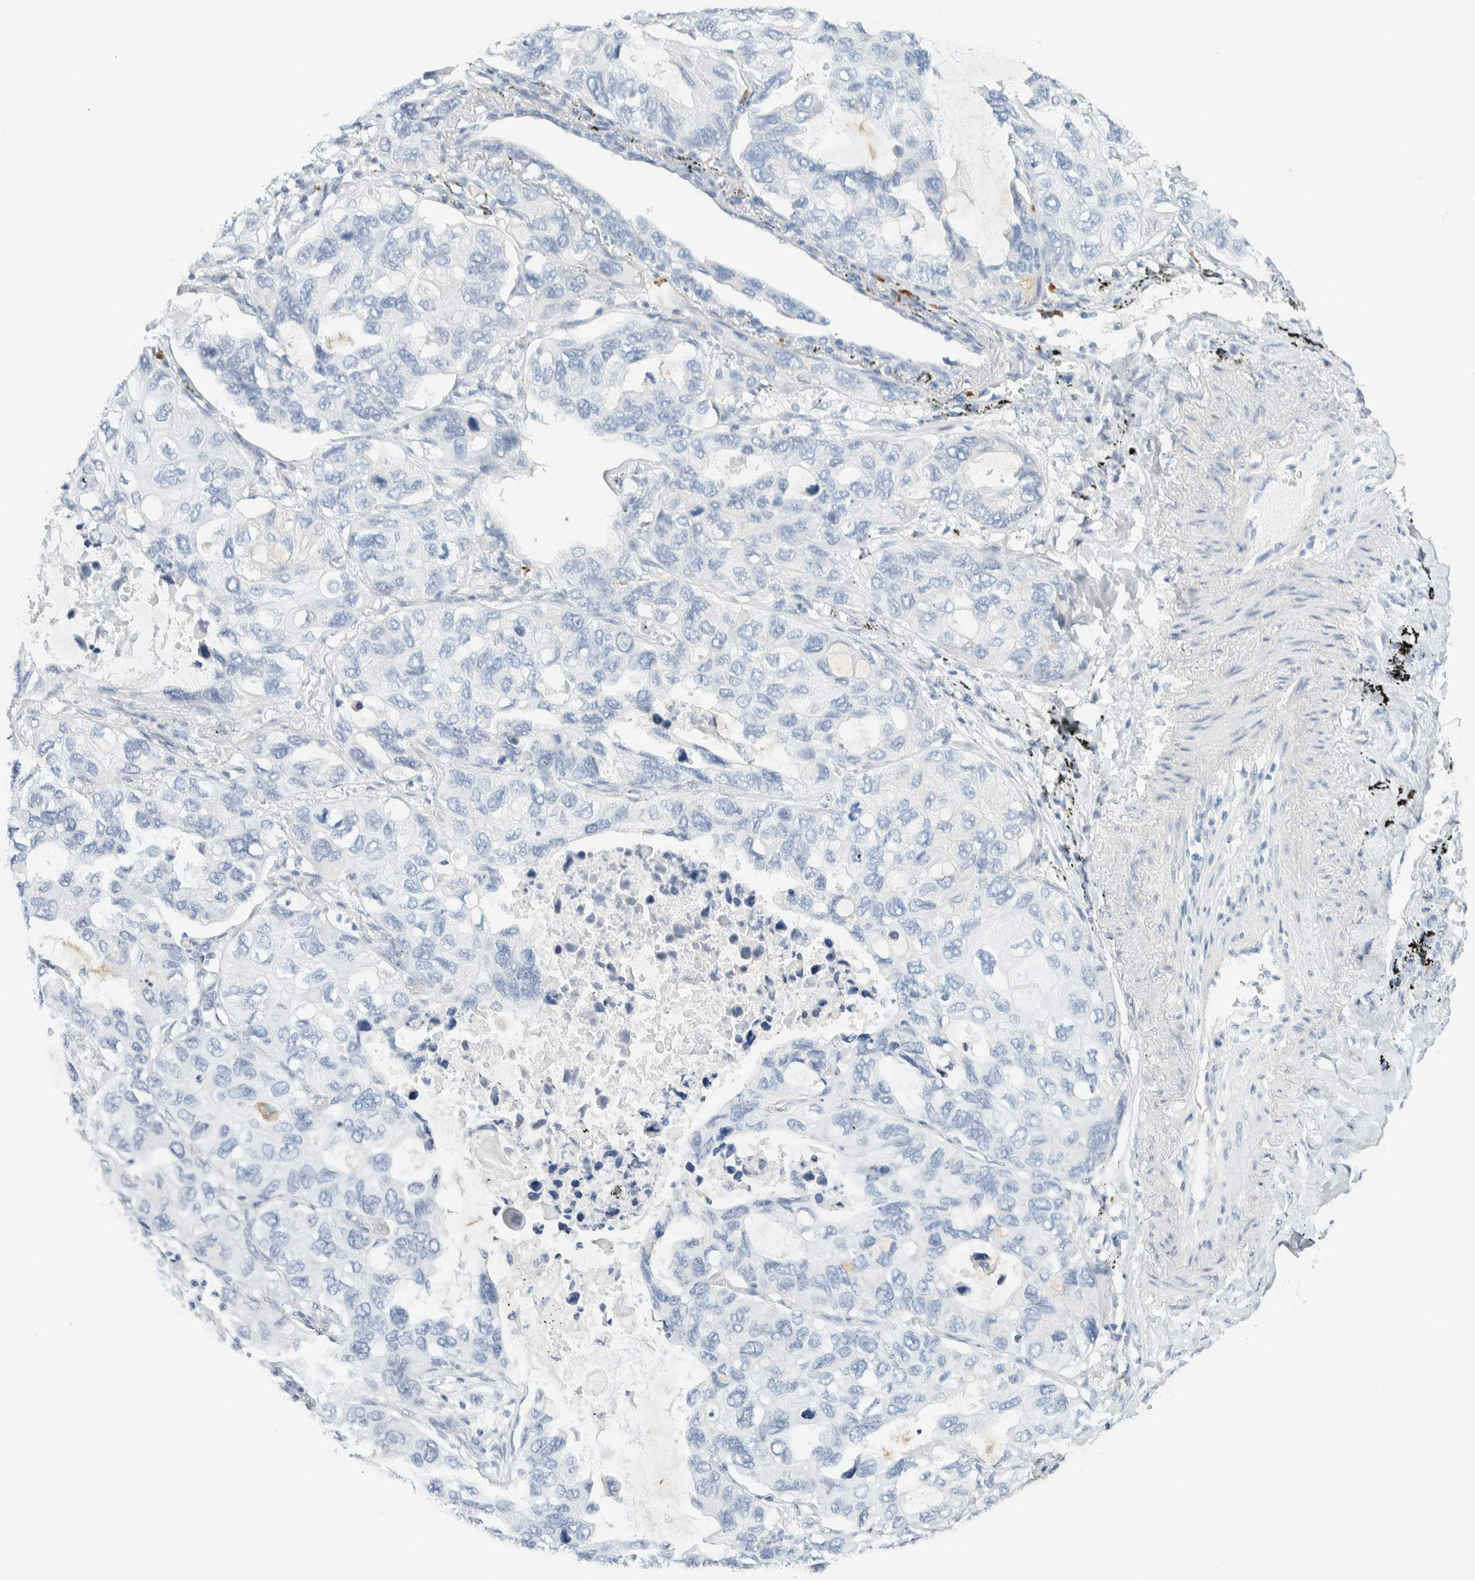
{"staining": {"intensity": "negative", "quantity": "none", "location": "none"}, "tissue": "lung cancer", "cell_type": "Tumor cells", "image_type": "cancer", "snomed": [{"axis": "morphology", "description": "Squamous cell carcinoma, NOS"}, {"axis": "topography", "description": "Lung"}], "caption": "Photomicrograph shows no protein staining in tumor cells of lung cancer (squamous cell carcinoma) tissue.", "gene": "ARHGAP27", "patient": {"sex": "female", "age": 73}}